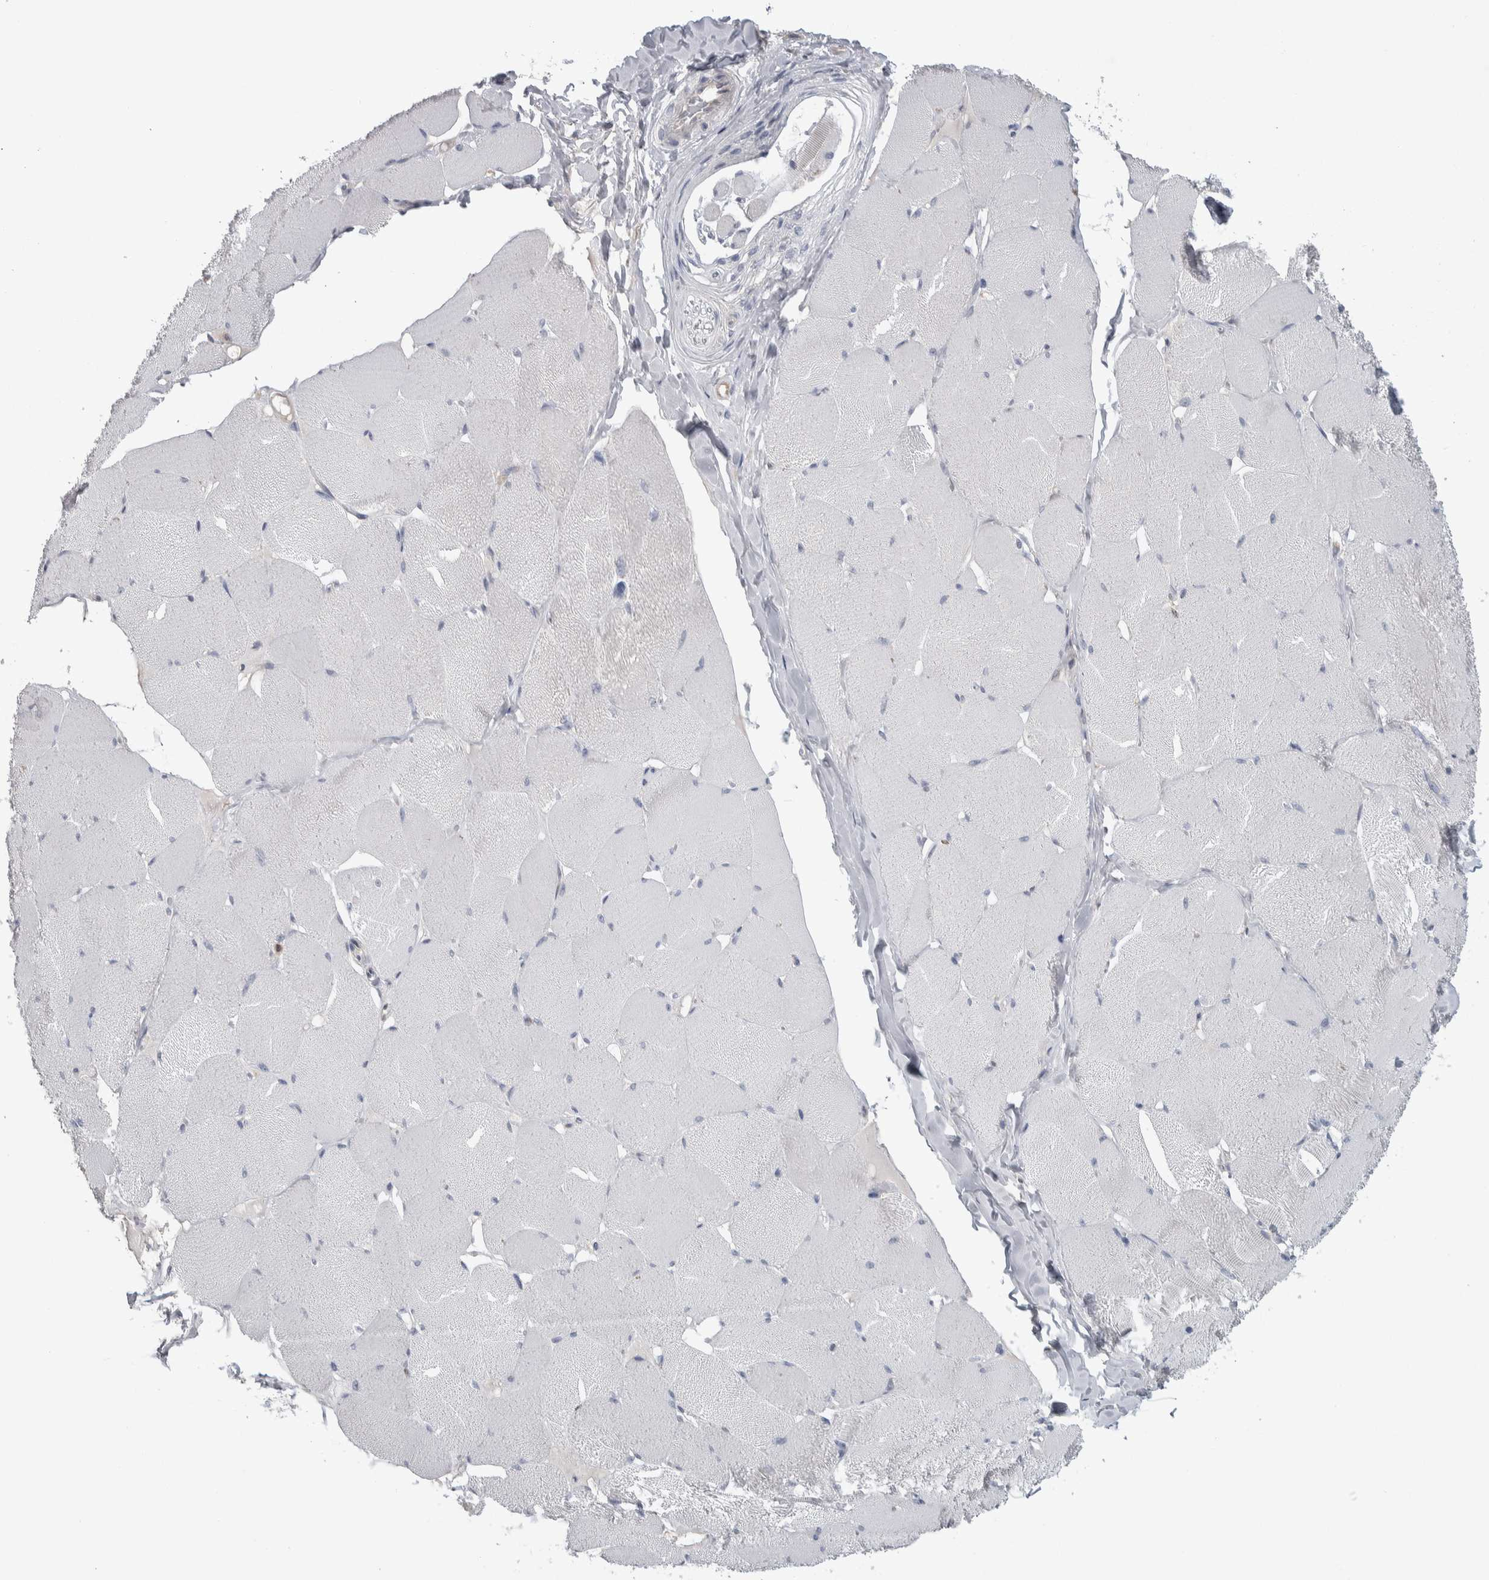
{"staining": {"intensity": "negative", "quantity": "none", "location": "none"}, "tissue": "skeletal muscle", "cell_type": "Myocytes", "image_type": "normal", "snomed": [{"axis": "morphology", "description": "Normal tissue, NOS"}, {"axis": "topography", "description": "Skin"}, {"axis": "topography", "description": "Skeletal muscle"}], "caption": "Immunohistochemistry (IHC) image of benign human skeletal muscle stained for a protein (brown), which reveals no positivity in myocytes. The staining was performed using DAB (3,3'-diaminobenzidine) to visualize the protein expression in brown, while the nuclei were stained in blue with hematoxylin (Magnification: 20x).", "gene": "HTATIP2", "patient": {"sex": "male", "age": 83}}